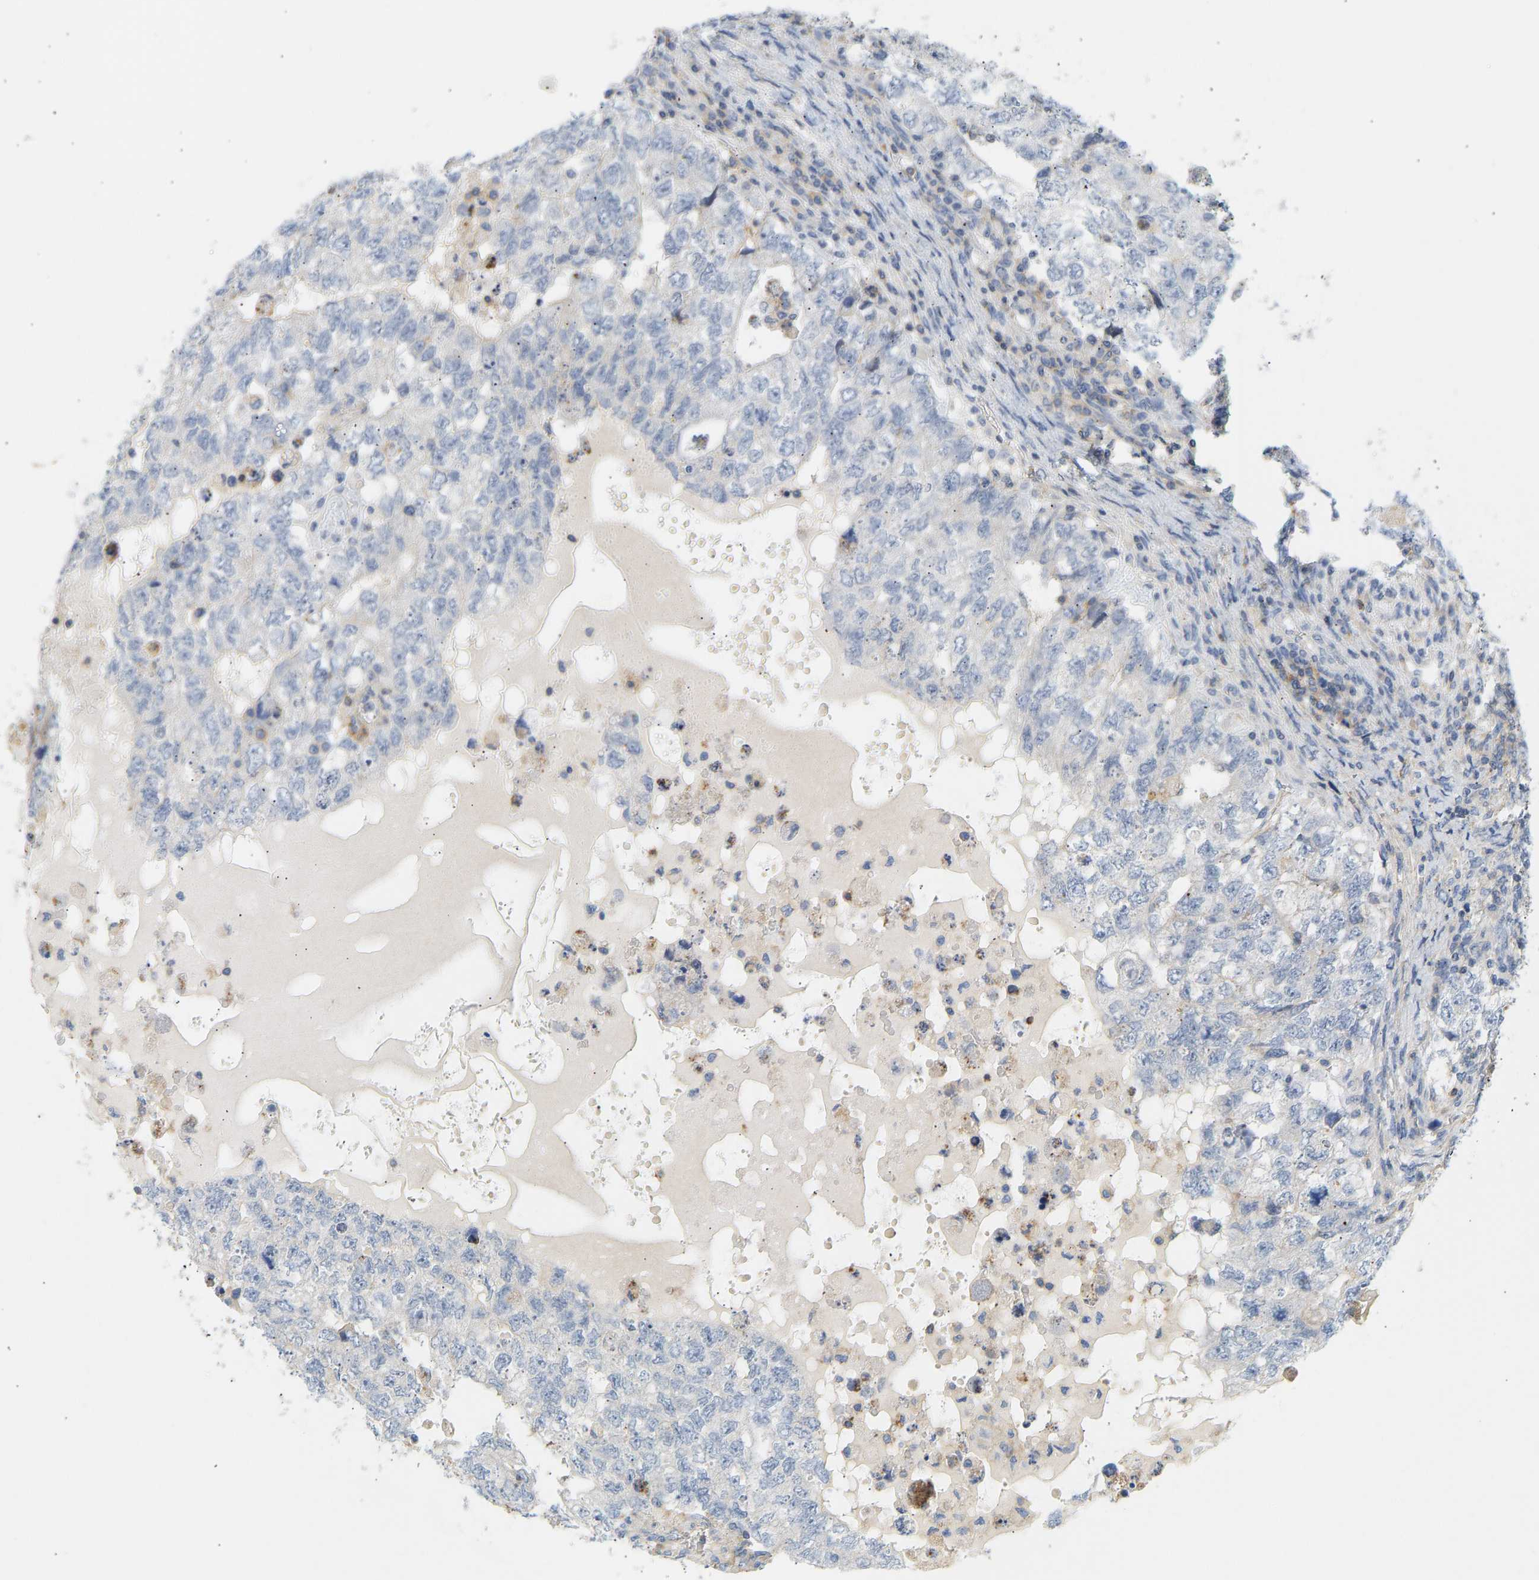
{"staining": {"intensity": "negative", "quantity": "none", "location": "none"}, "tissue": "testis cancer", "cell_type": "Tumor cells", "image_type": "cancer", "snomed": [{"axis": "morphology", "description": "Carcinoma, Embryonal, NOS"}, {"axis": "topography", "description": "Testis"}], "caption": "Immunohistochemistry (IHC) image of neoplastic tissue: embryonal carcinoma (testis) stained with DAB (3,3'-diaminobenzidine) reveals no significant protein positivity in tumor cells.", "gene": "BVES", "patient": {"sex": "male", "age": 36}}